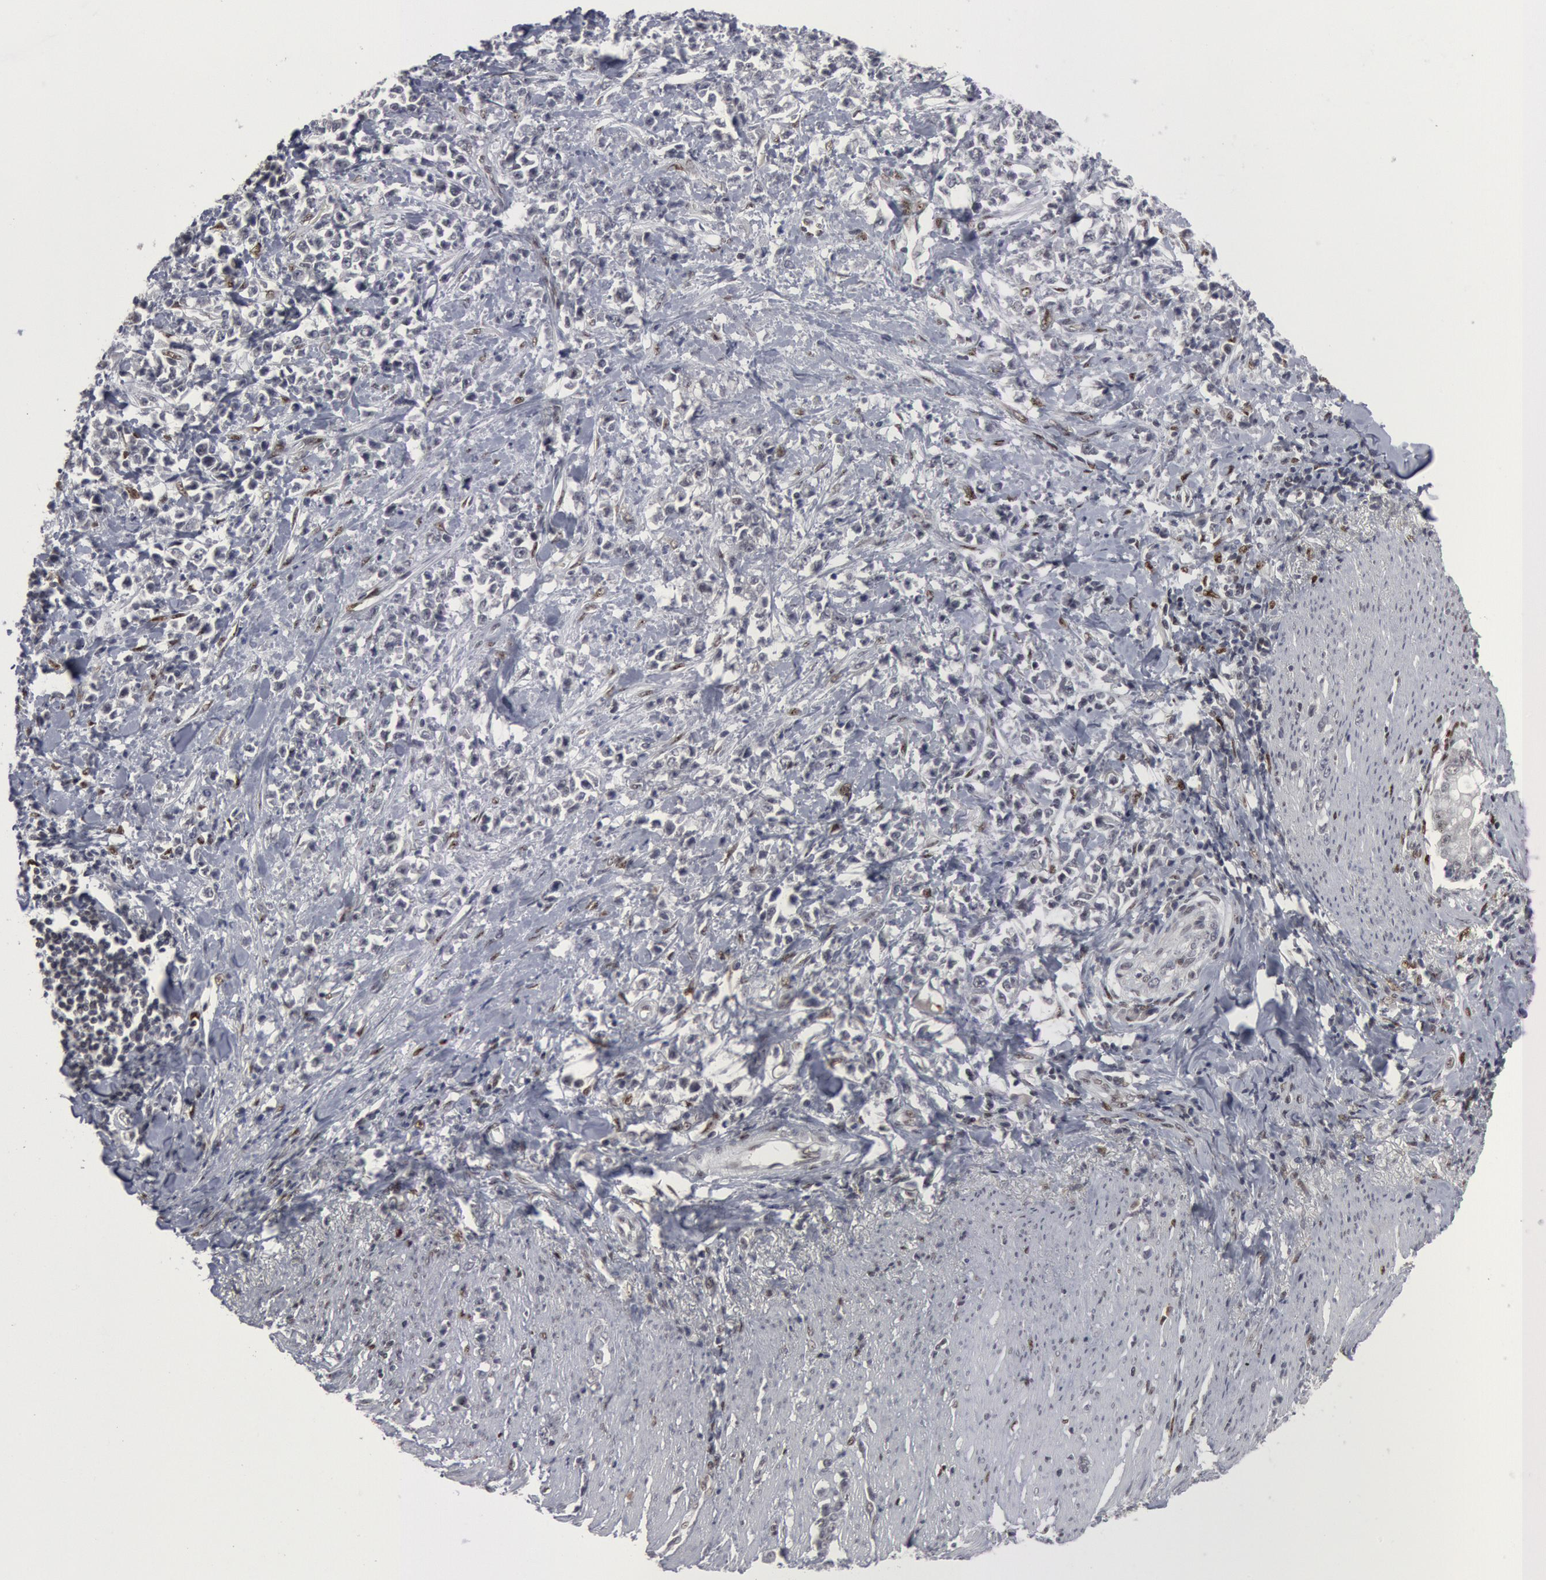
{"staining": {"intensity": "negative", "quantity": "none", "location": "none"}, "tissue": "stomach cancer", "cell_type": "Tumor cells", "image_type": "cancer", "snomed": [{"axis": "morphology", "description": "Adenocarcinoma, NOS"}, {"axis": "topography", "description": "Stomach, lower"}], "caption": "A high-resolution image shows immunohistochemistry staining of stomach cancer, which exhibits no significant expression in tumor cells. (DAB immunohistochemistry (IHC), high magnification).", "gene": "FOXO1", "patient": {"sex": "male", "age": 88}}